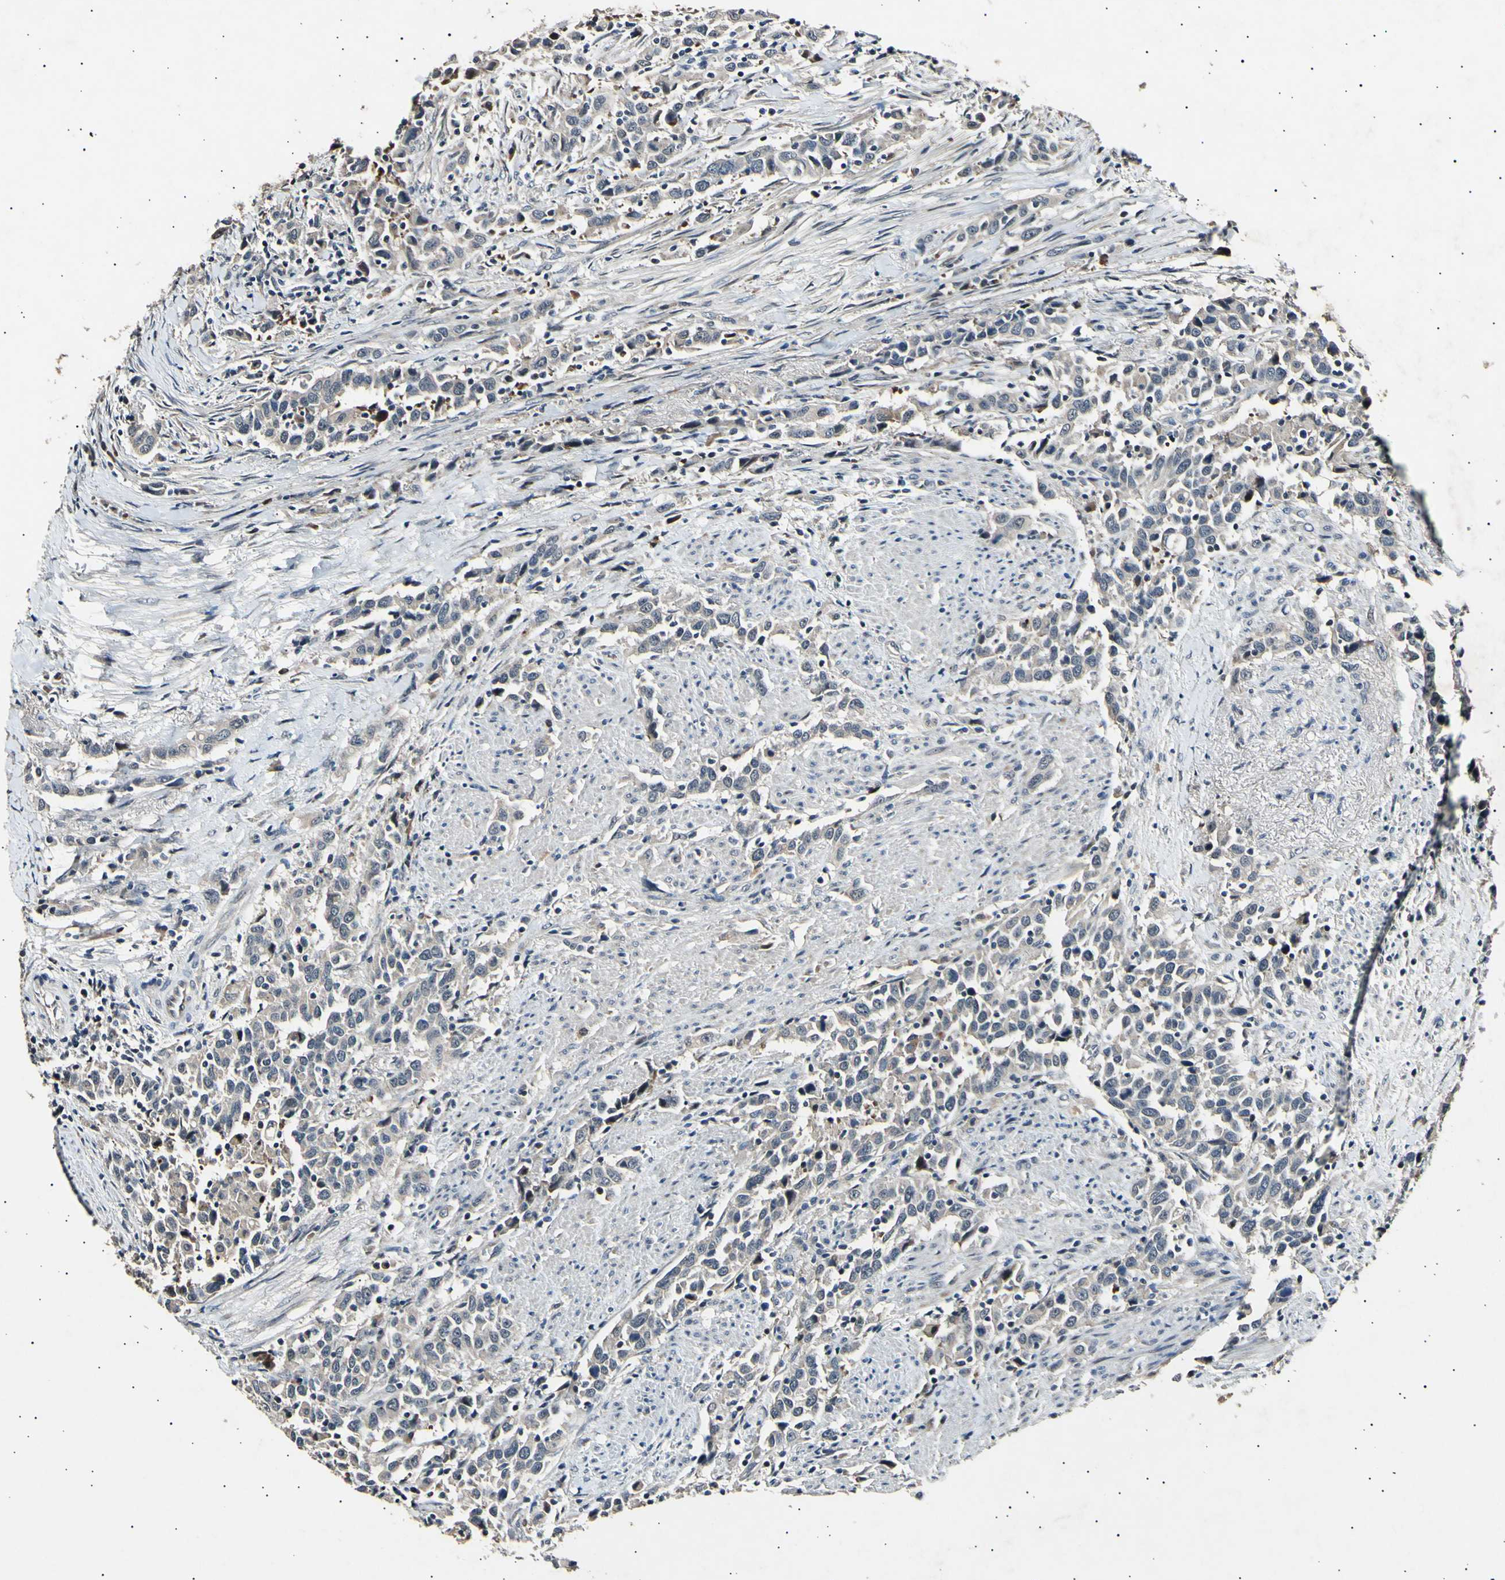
{"staining": {"intensity": "weak", "quantity": "<25%", "location": "cytoplasmic/membranous"}, "tissue": "urothelial cancer", "cell_type": "Tumor cells", "image_type": "cancer", "snomed": [{"axis": "morphology", "description": "Urothelial carcinoma, High grade"}, {"axis": "topography", "description": "Urinary bladder"}], "caption": "An immunohistochemistry histopathology image of urothelial carcinoma (high-grade) is shown. There is no staining in tumor cells of urothelial carcinoma (high-grade).", "gene": "ADCY3", "patient": {"sex": "male", "age": 61}}